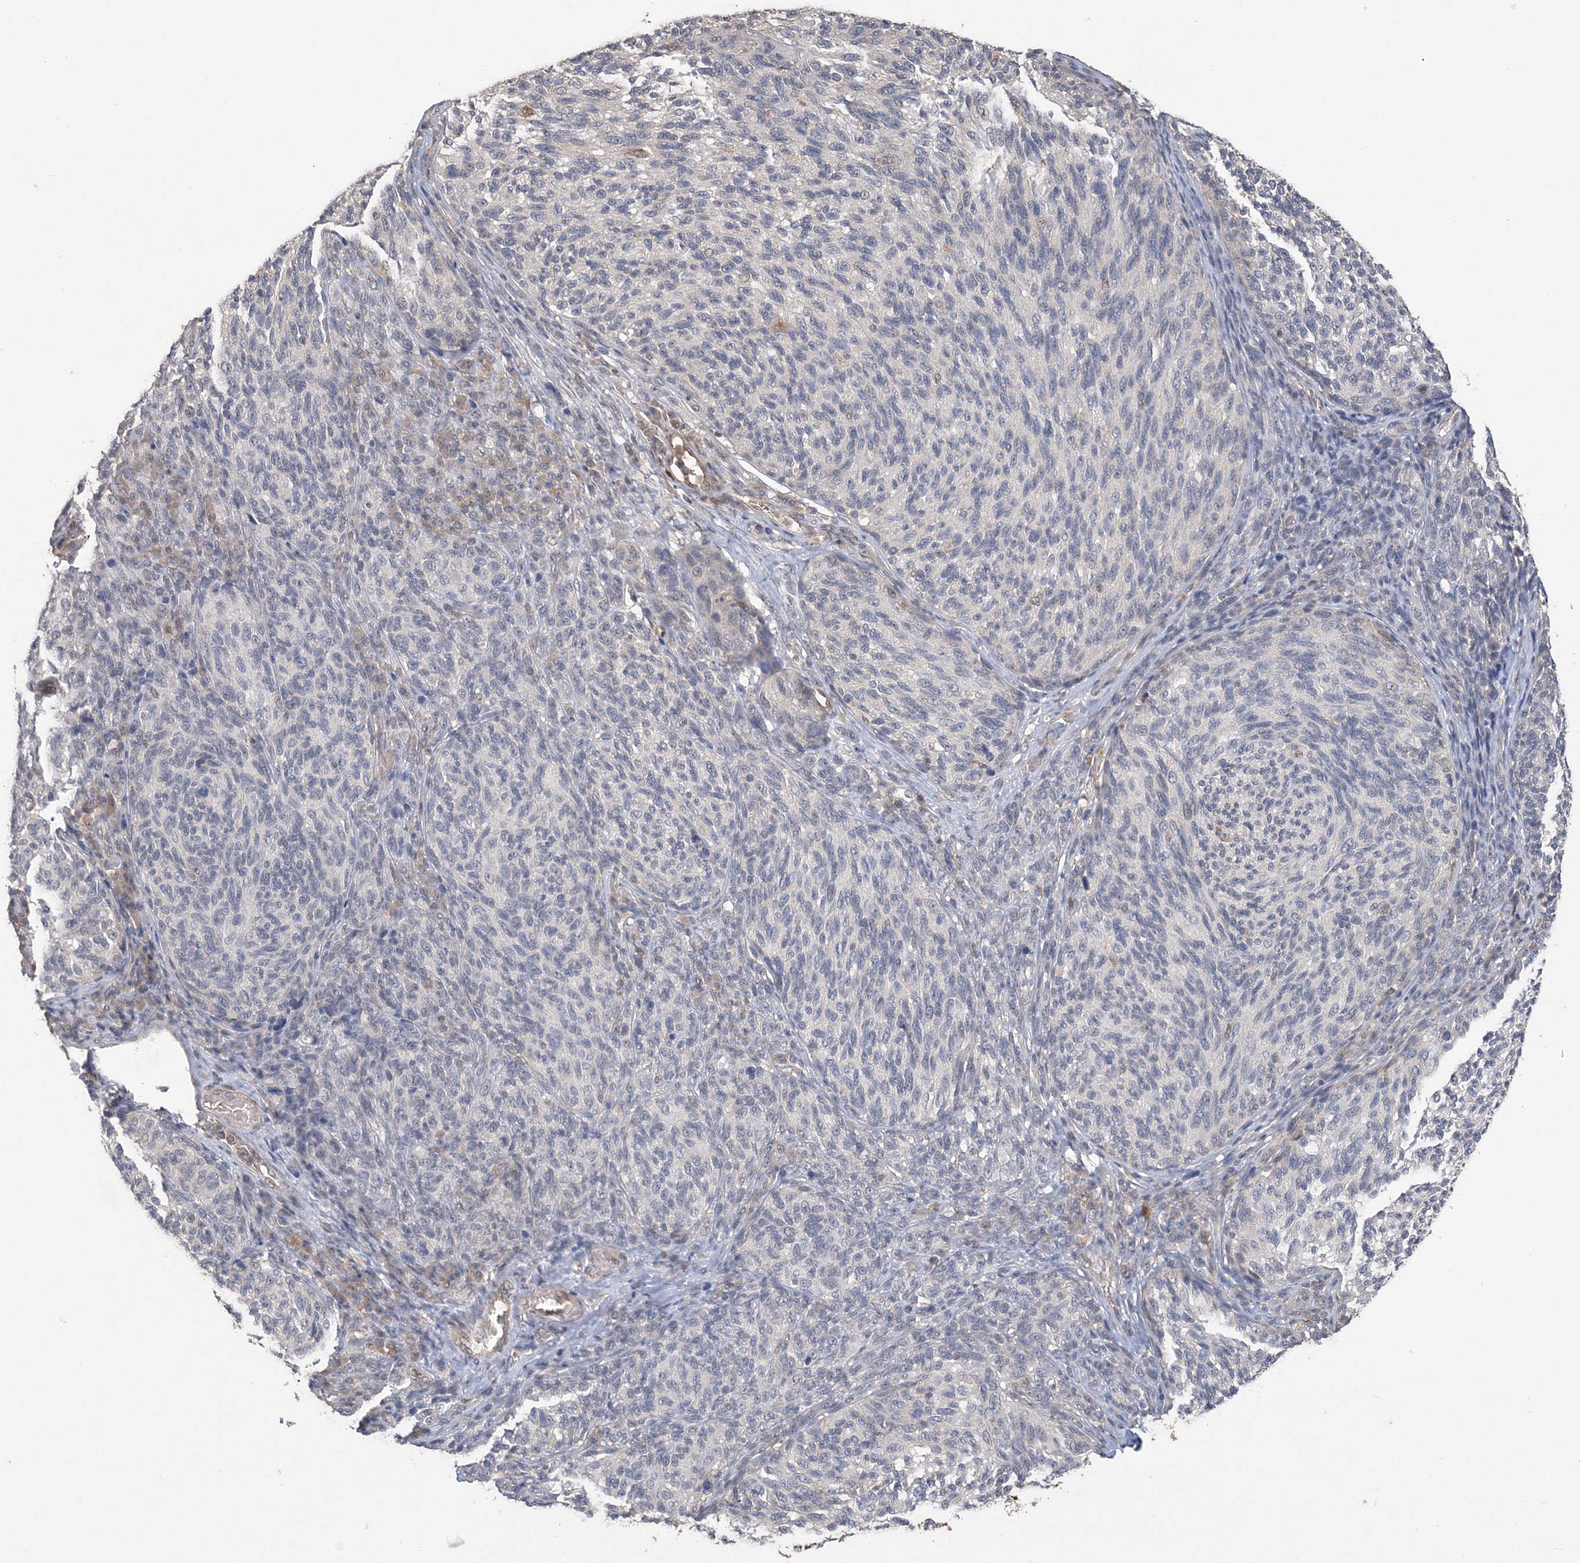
{"staining": {"intensity": "negative", "quantity": "none", "location": "none"}, "tissue": "melanoma", "cell_type": "Tumor cells", "image_type": "cancer", "snomed": [{"axis": "morphology", "description": "Malignant melanoma, NOS"}, {"axis": "topography", "description": "Skin"}], "caption": "Malignant melanoma was stained to show a protein in brown. There is no significant positivity in tumor cells. (Stains: DAB (3,3'-diaminobenzidine) immunohistochemistry with hematoxylin counter stain, Microscopy: brightfield microscopy at high magnification).", "gene": "ZBTB7A", "patient": {"sex": "female", "age": 73}}